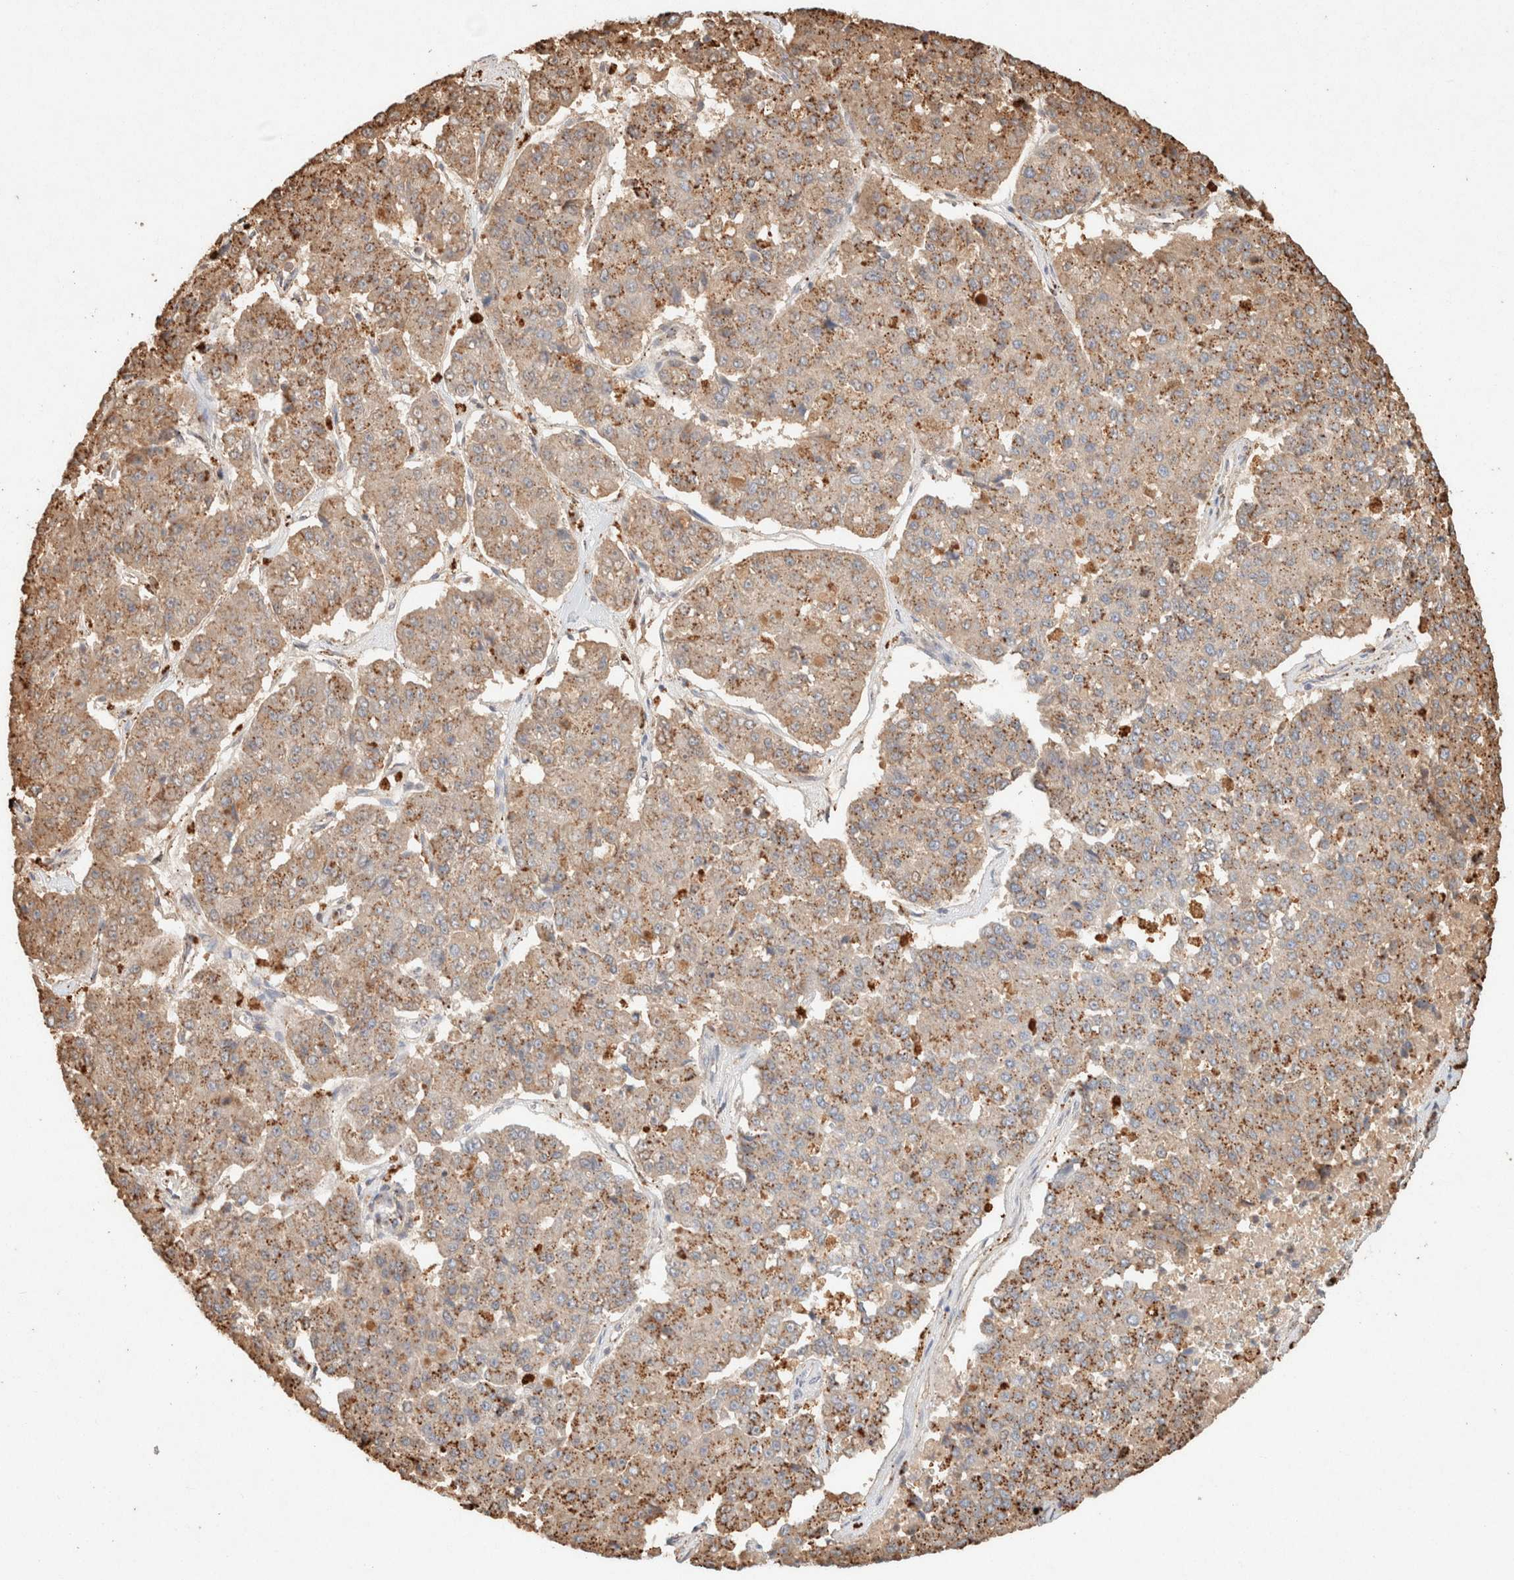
{"staining": {"intensity": "moderate", "quantity": ">75%", "location": "cytoplasmic/membranous"}, "tissue": "pancreatic cancer", "cell_type": "Tumor cells", "image_type": "cancer", "snomed": [{"axis": "morphology", "description": "Adenocarcinoma, NOS"}, {"axis": "topography", "description": "Pancreas"}], "caption": "Adenocarcinoma (pancreatic) was stained to show a protein in brown. There is medium levels of moderate cytoplasmic/membranous staining in about >75% of tumor cells. (Brightfield microscopy of DAB IHC at high magnification).", "gene": "CTSC", "patient": {"sex": "male", "age": 50}}